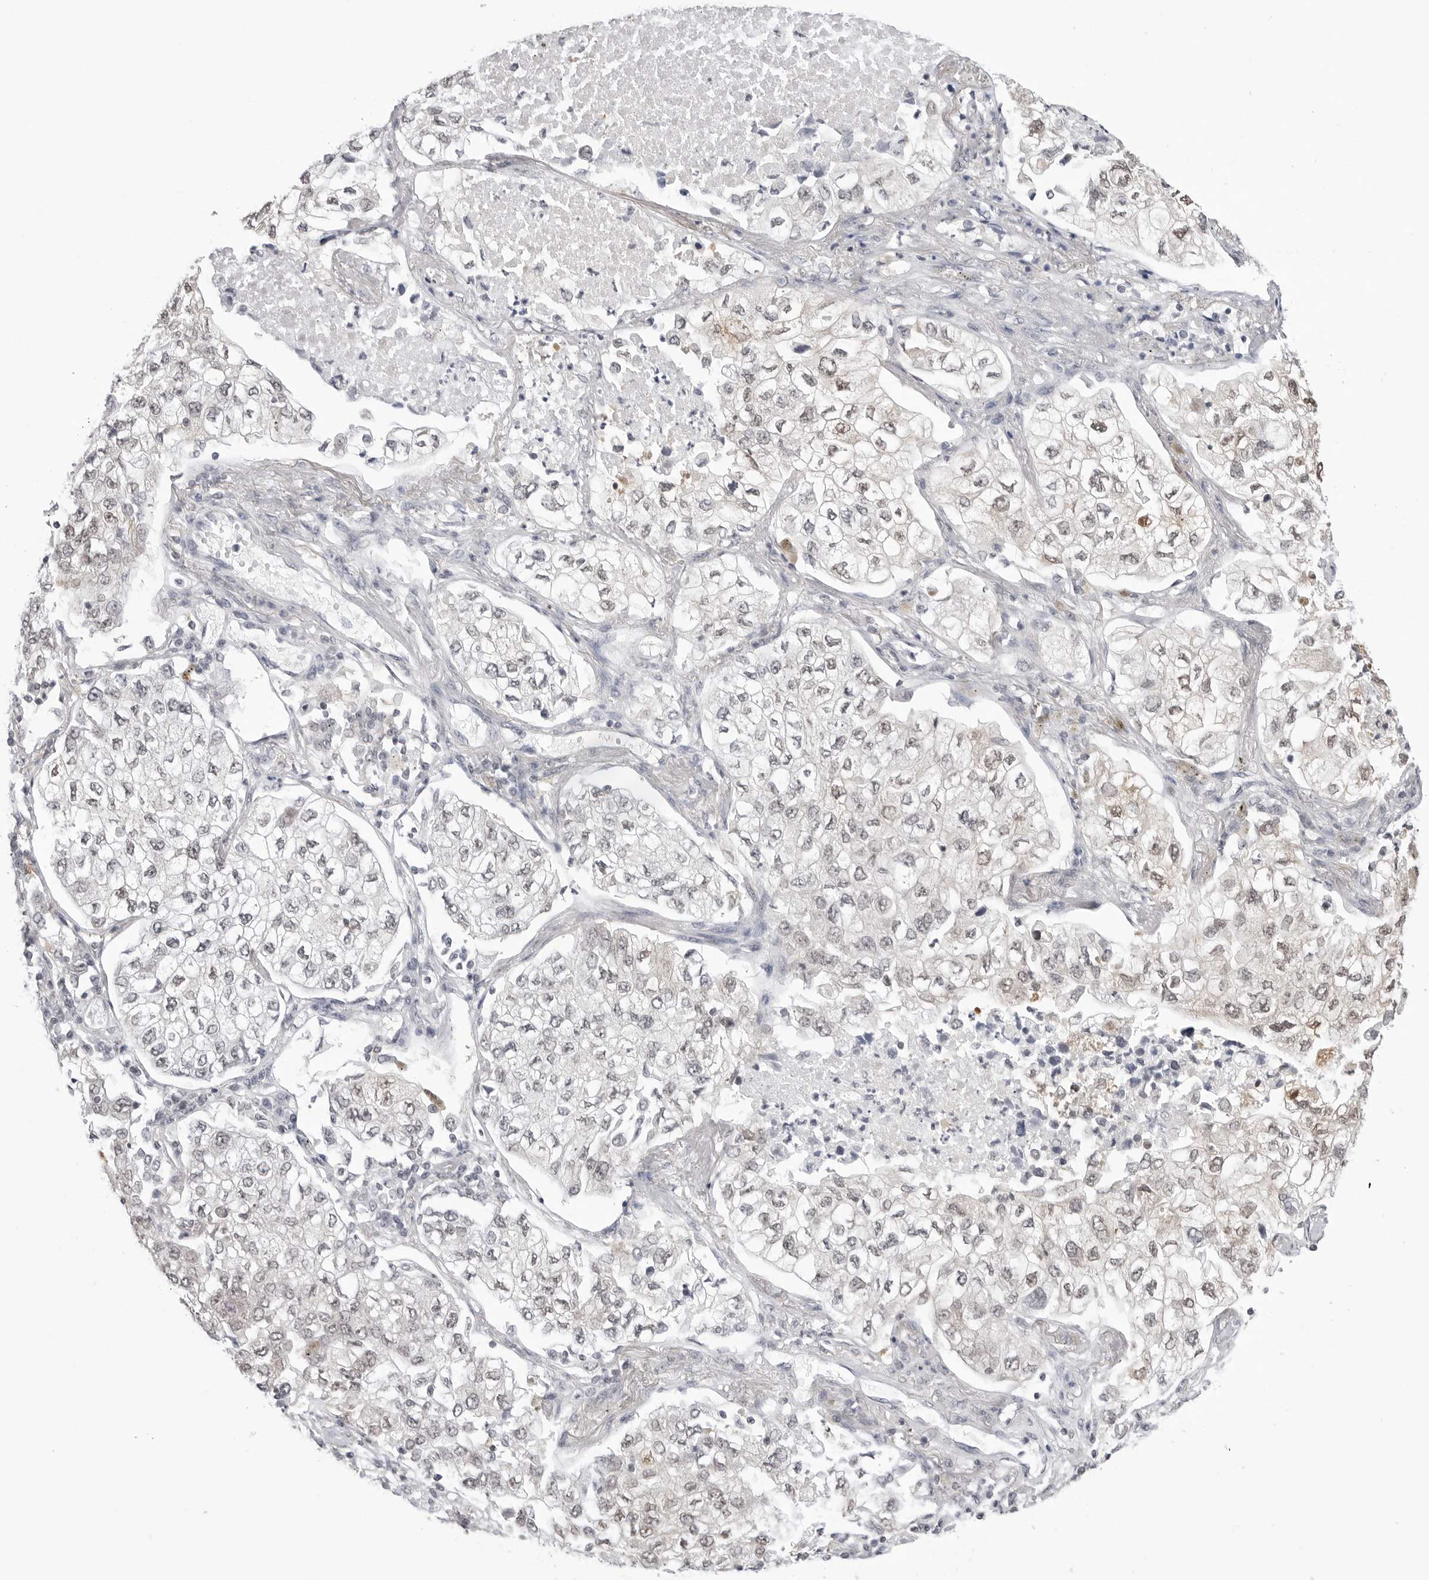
{"staining": {"intensity": "weak", "quantity": "<25%", "location": "nuclear"}, "tissue": "lung cancer", "cell_type": "Tumor cells", "image_type": "cancer", "snomed": [{"axis": "morphology", "description": "Adenocarcinoma, NOS"}, {"axis": "topography", "description": "Lung"}], "caption": "Image shows no protein positivity in tumor cells of lung cancer tissue.", "gene": "YWHAG", "patient": {"sex": "male", "age": 63}}